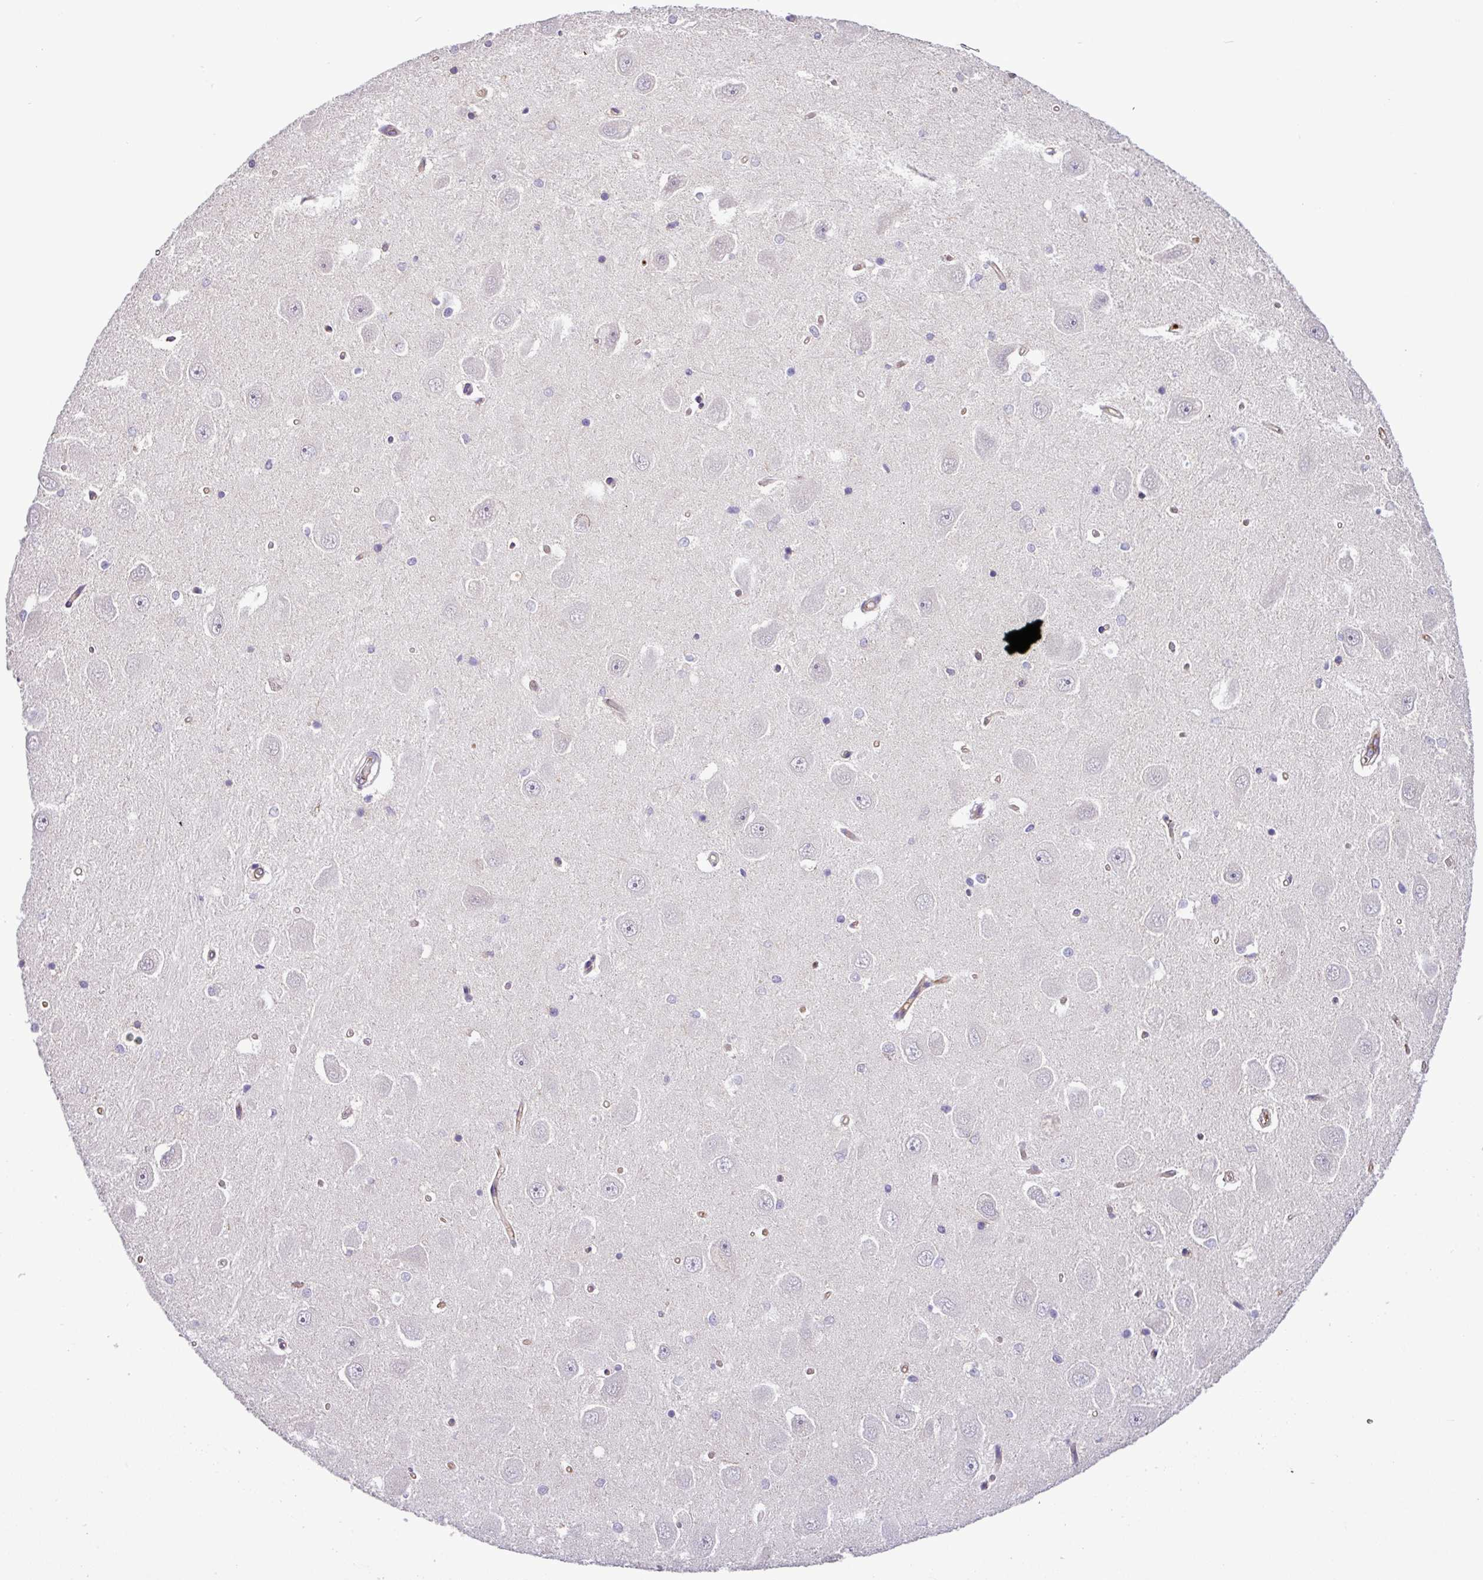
{"staining": {"intensity": "negative", "quantity": "none", "location": "none"}, "tissue": "hippocampus", "cell_type": "Glial cells", "image_type": "normal", "snomed": [{"axis": "morphology", "description": "Normal tissue, NOS"}, {"axis": "topography", "description": "Hippocampus"}], "caption": "IHC image of benign hippocampus: hippocampus stained with DAB (3,3'-diaminobenzidine) shows no significant protein staining in glial cells. (DAB immunohistochemistry (IHC), high magnification).", "gene": "CWH43", "patient": {"sex": "male", "age": 45}}